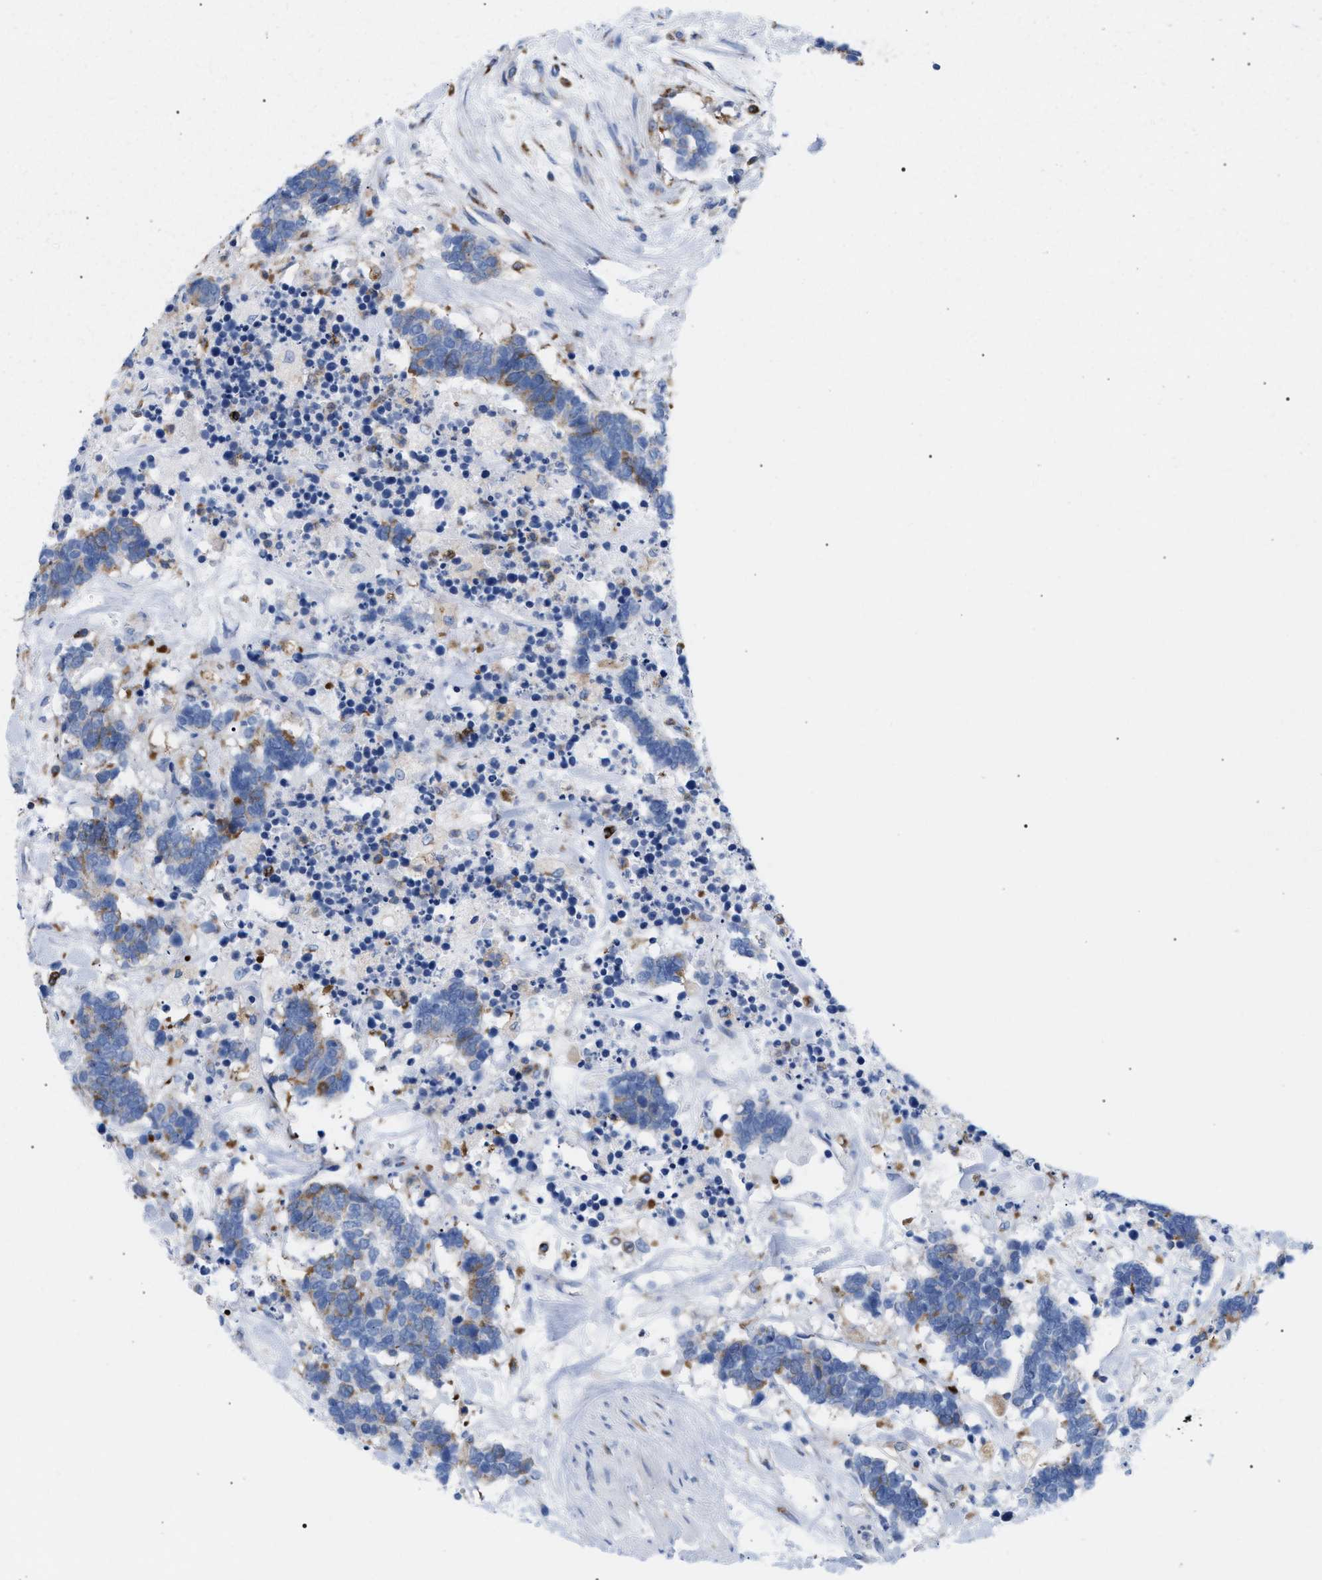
{"staining": {"intensity": "moderate", "quantity": "<25%", "location": "cytoplasmic/membranous"}, "tissue": "carcinoid", "cell_type": "Tumor cells", "image_type": "cancer", "snomed": [{"axis": "morphology", "description": "Carcinoma, NOS"}, {"axis": "morphology", "description": "Carcinoid, malignant, NOS"}, {"axis": "topography", "description": "Urinary bladder"}], "caption": "Carcinoid stained with a brown dye demonstrates moderate cytoplasmic/membranous positive expression in about <25% of tumor cells.", "gene": "TACC3", "patient": {"sex": "male", "age": 57}}